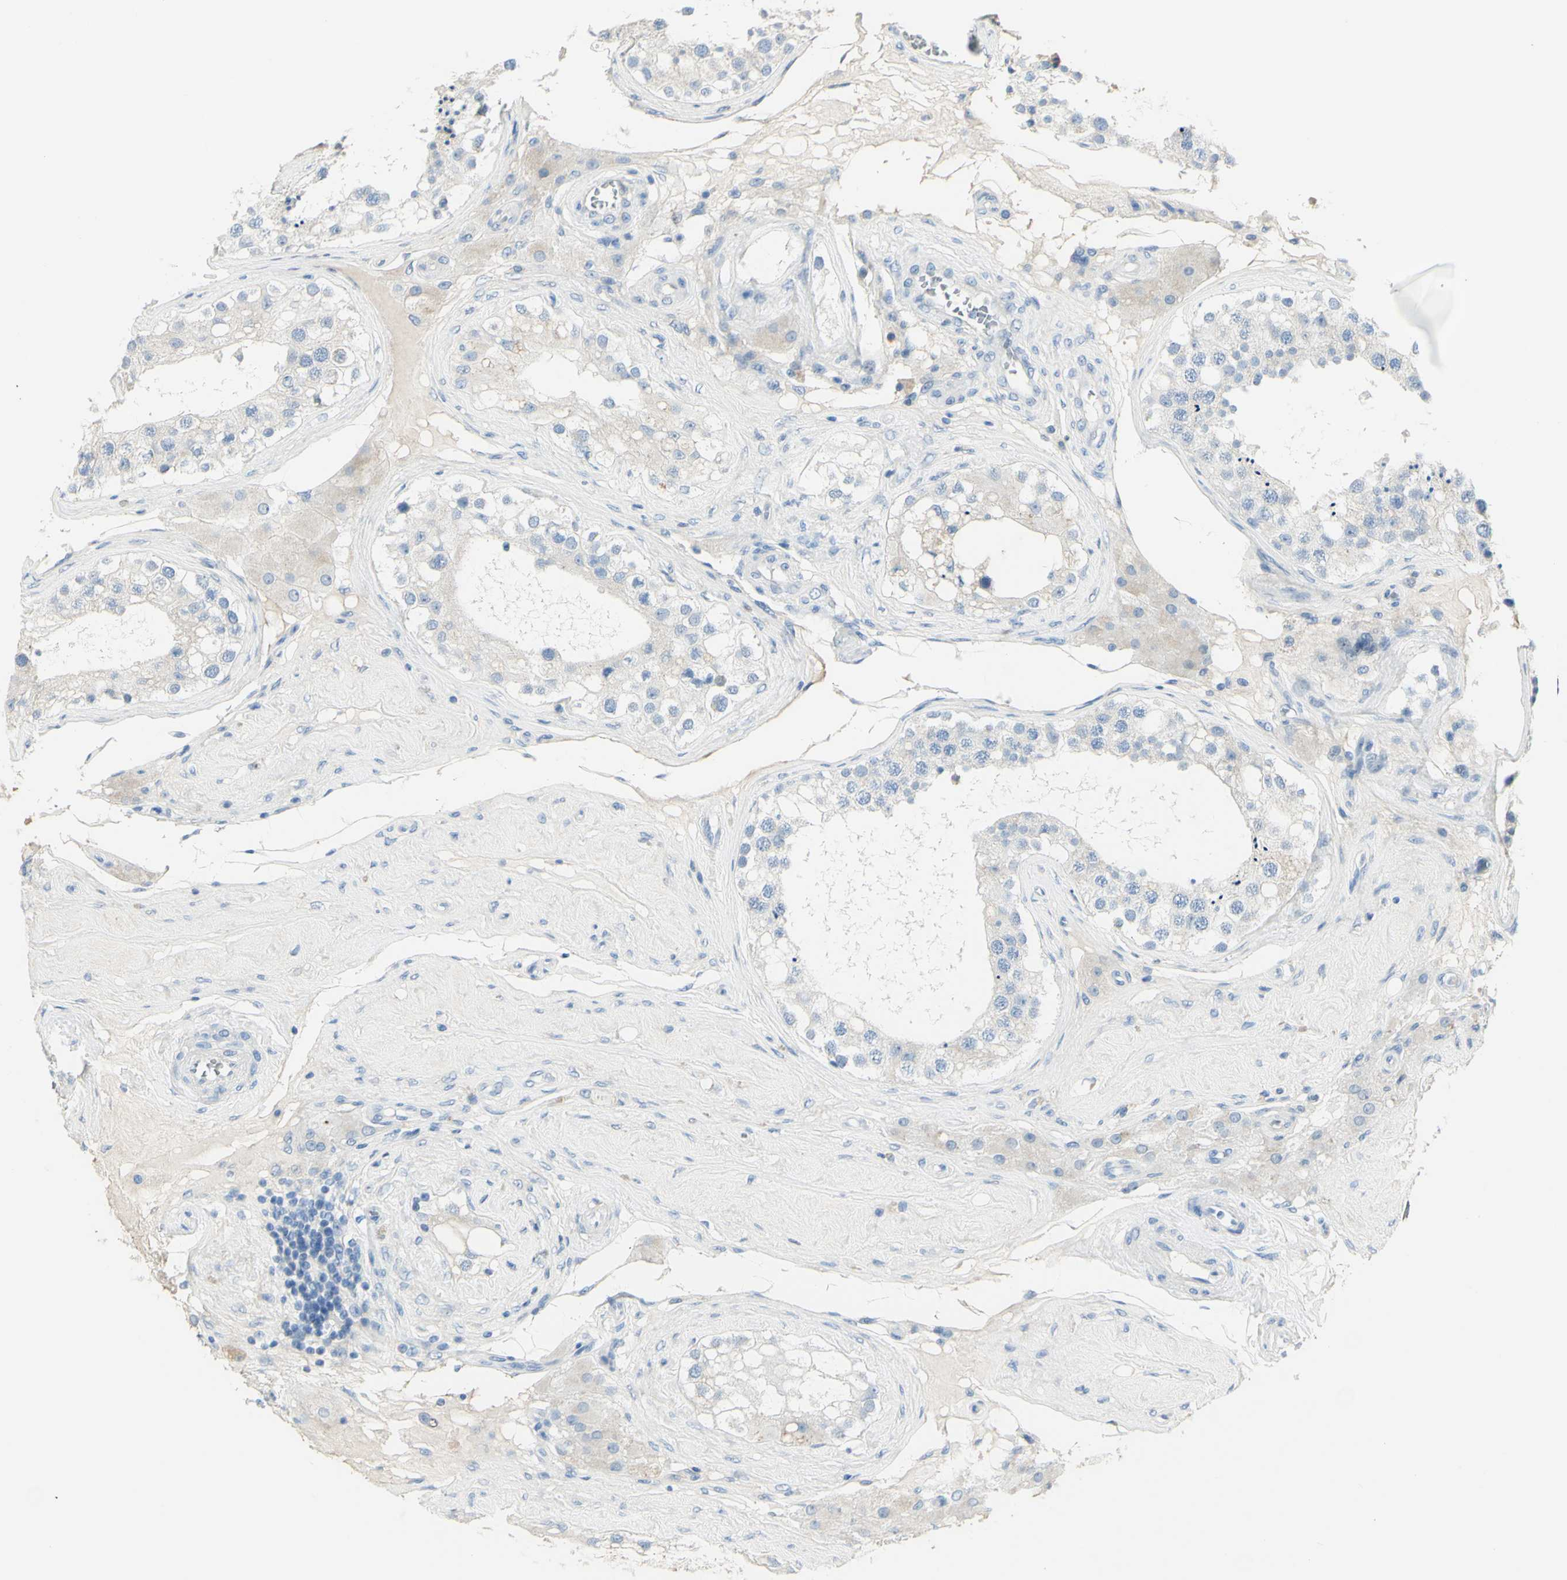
{"staining": {"intensity": "negative", "quantity": "none", "location": "none"}, "tissue": "testis", "cell_type": "Cells in seminiferous ducts", "image_type": "normal", "snomed": [{"axis": "morphology", "description": "Normal tissue, NOS"}, {"axis": "topography", "description": "Testis"}], "caption": "This is a micrograph of IHC staining of benign testis, which shows no staining in cells in seminiferous ducts.", "gene": "ZNF557", "patient": {"sex": "male", "age": 68}}